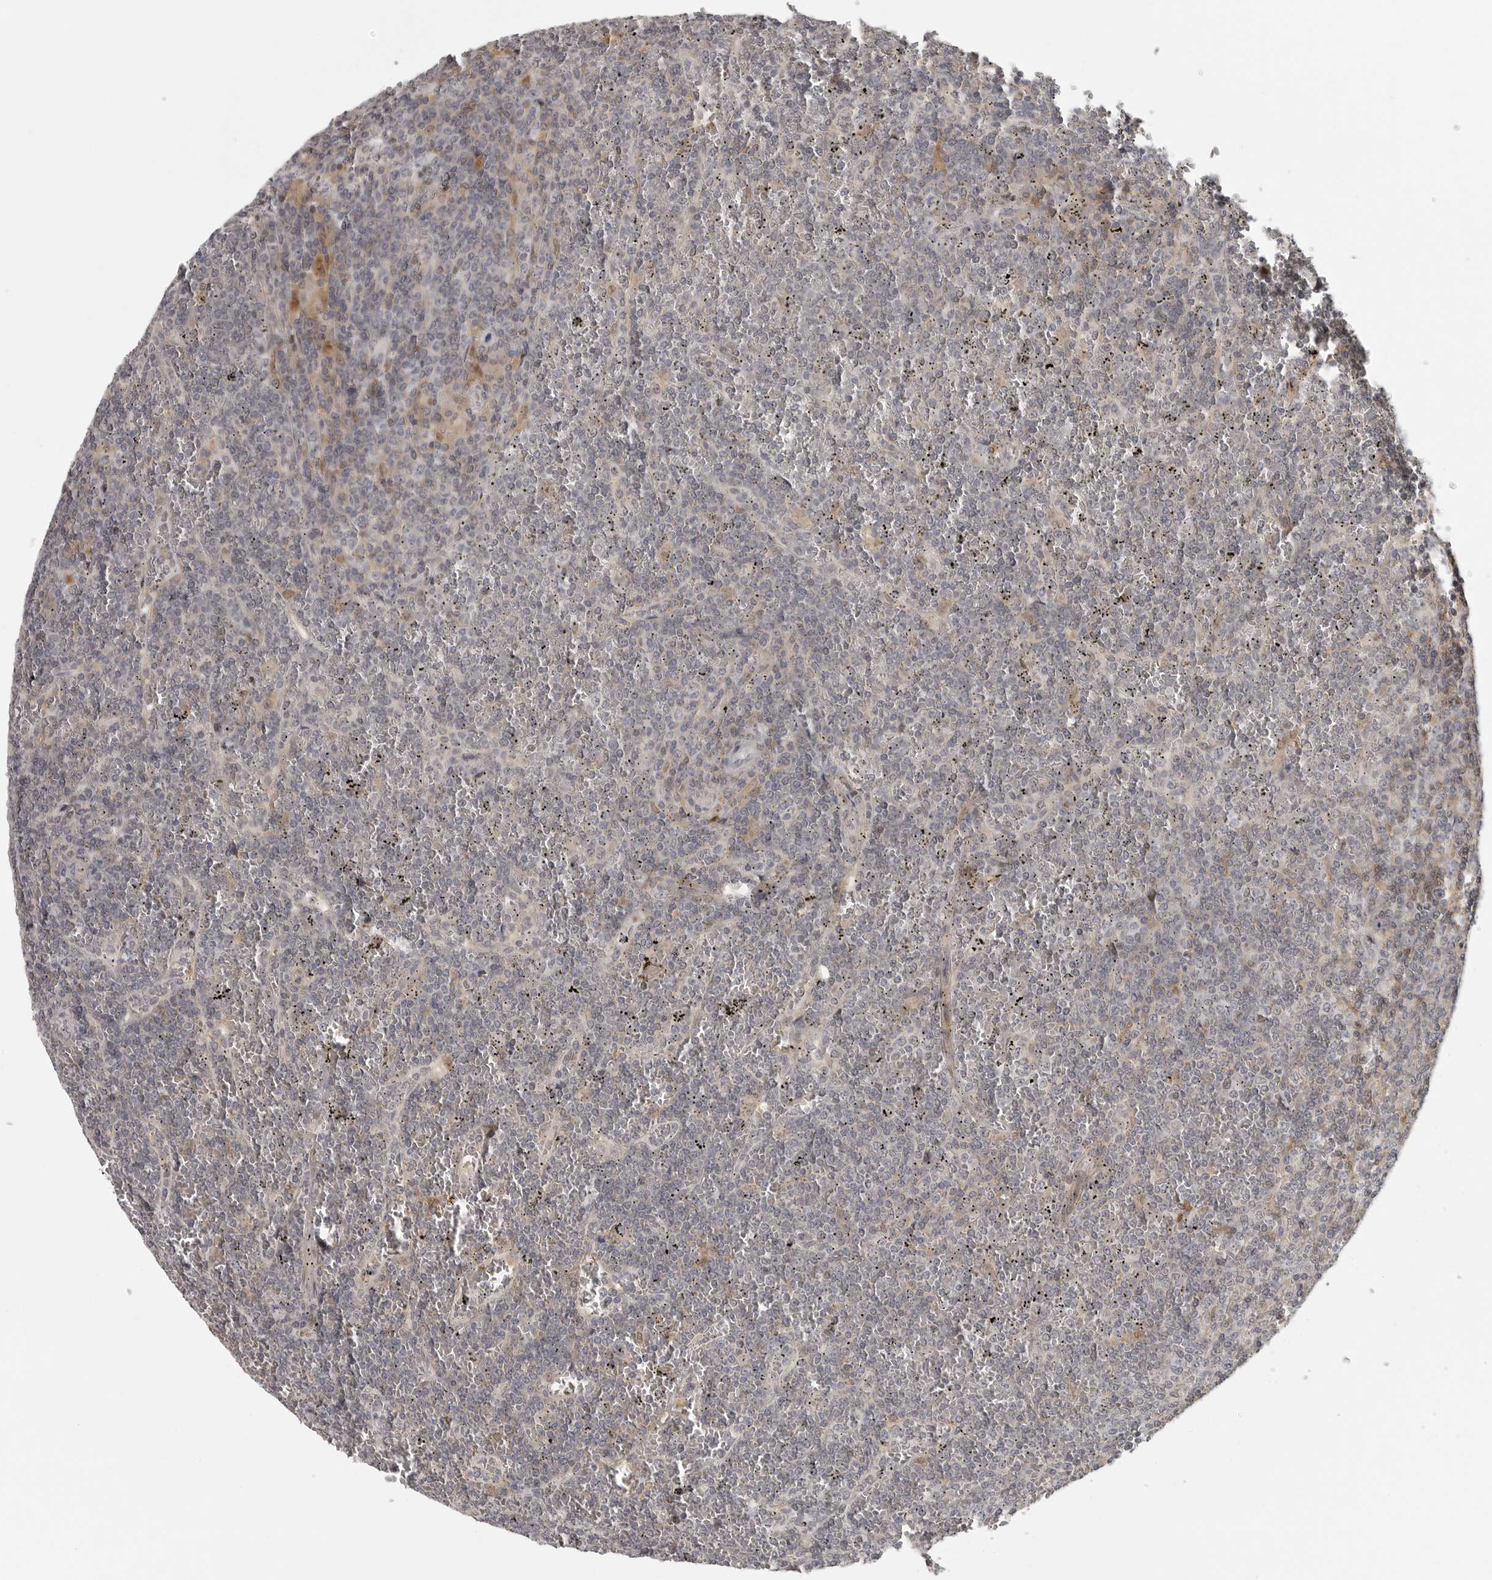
{"staining": {"intensity": "negative", "quantity": "none", "location": "none"}, "tissue": "lymphoma", "cell_type": "Tumor cells", "image_type": "cancer", "snomed": [{"axis": "morphology", "description": "Malignant lymphoma, non-Hodgkin's type, Low grade"}, {"axis": "topography", "description": "Spleen"}], "caption": "Image shows no significant protein expression in tumor cells of low-grade malignant lymphoma, non-Hodgkin's type.", "gene": "UROD", "patient": {"sex": "female", "age": 19}}